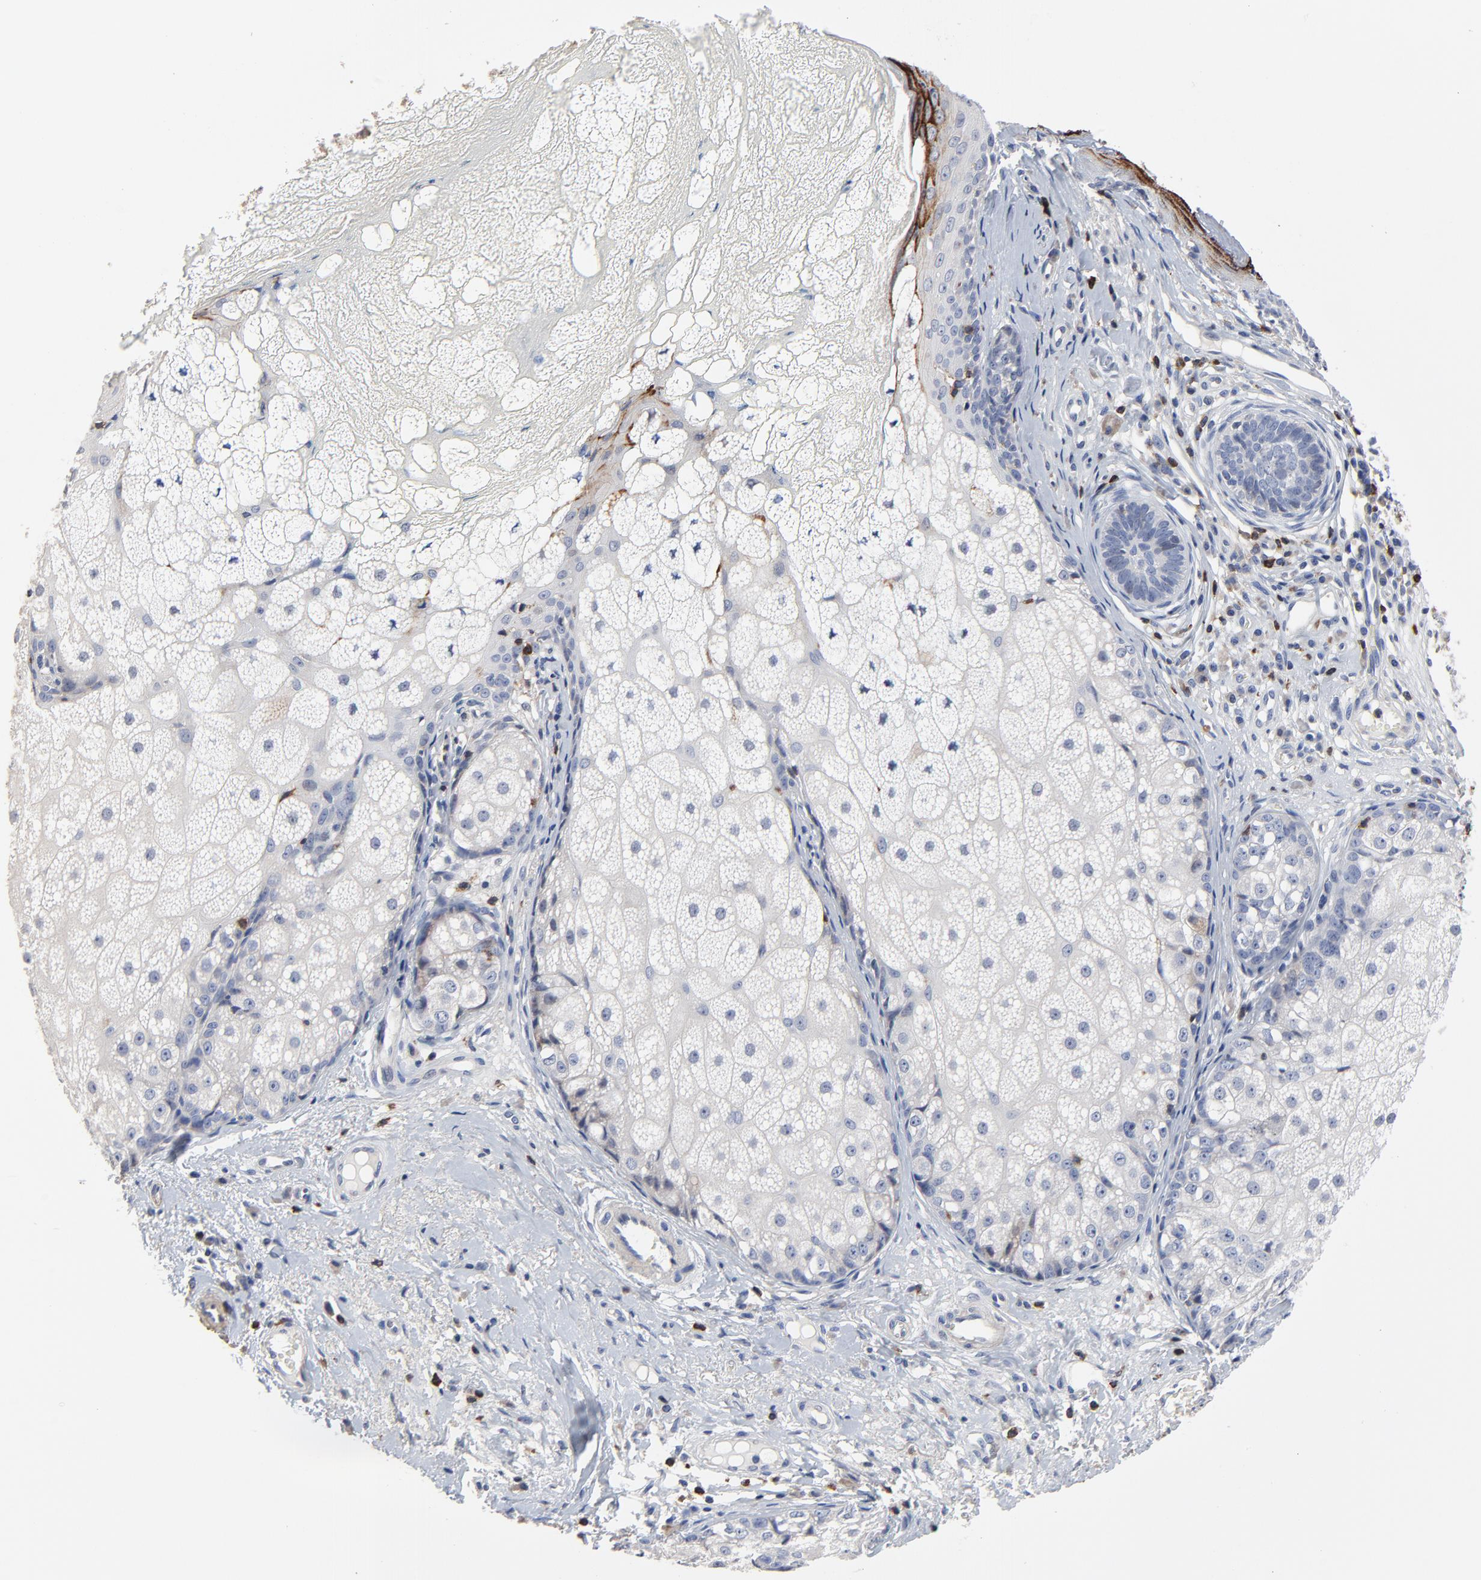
{"staining": {"intensity": "negative", "quantity": "none", "location": "none"}, "tissue": "skin cancer", "cell_type": "Tumor cells", "image_type": "cancer", "snomed": [{"axis": "morphology", "description": "Basal cell carcinoma"}, {"axis": "topography", "description": "Skin"}], "caption": "This histopathology image is of skin cancer stained with immunohistochemistry (IHC) to label a protein in brown with the nuclei are counter-stained blue. There is no positivity in tumor cells.", "gene": "SKAP1", "patient": {"sex": "male", "age": 87}}